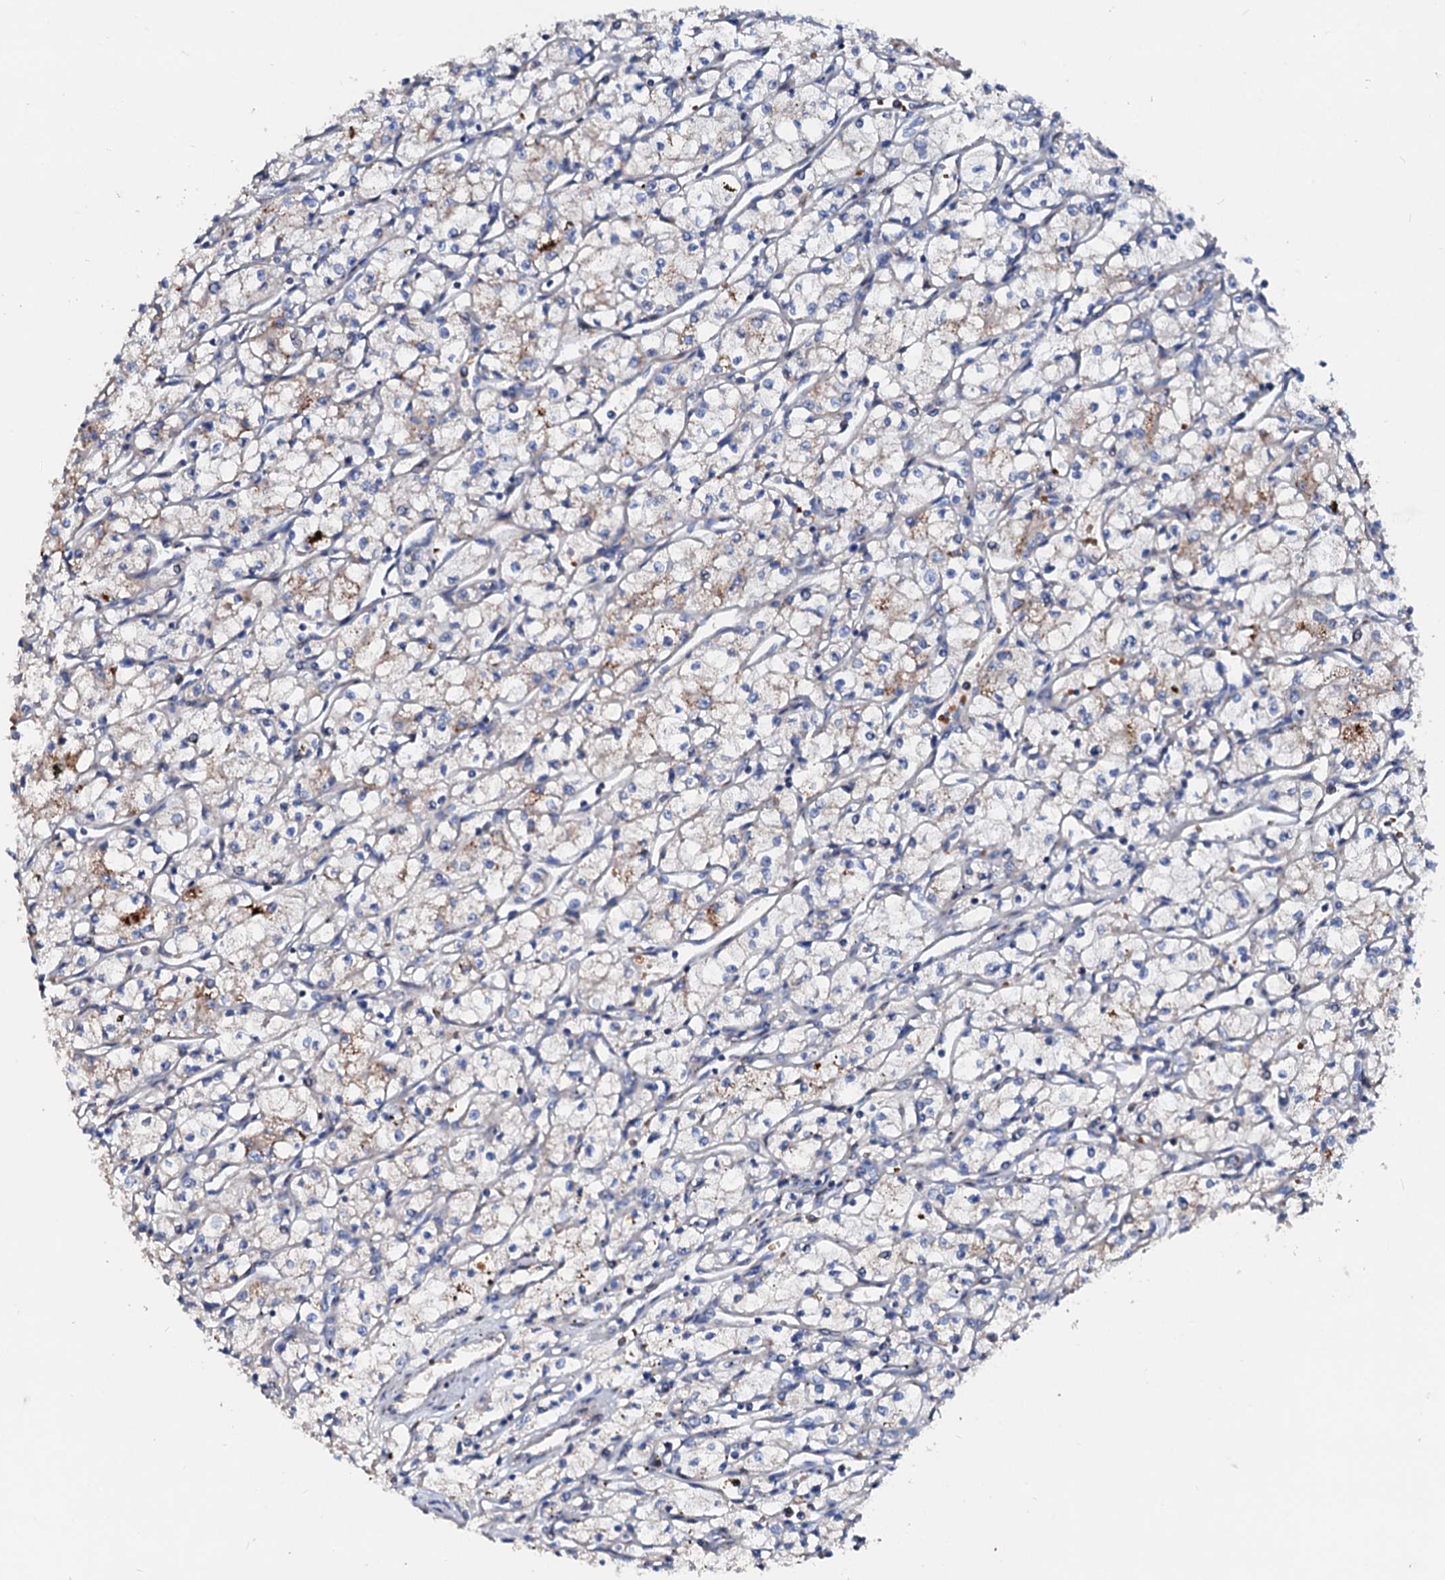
{"staining": {"intensity": "negative", "quantity": "none", "location": "none"}, "tissue": "renal cancer", "cell_type": "Tumor cells", "image_type": "cancer", "snomed": [{"axis": "morphology", "description": "Adenocarcinoma, NOS"}, {"axis": "topography", "description": "Kidney"}], "caption": "This is an IHC photomicrograph of human renal adenocarcinoma. There is no staining in tumor cells.", "gene": "SLC10A7", "patient": {"sex": "male", "age": 59}}